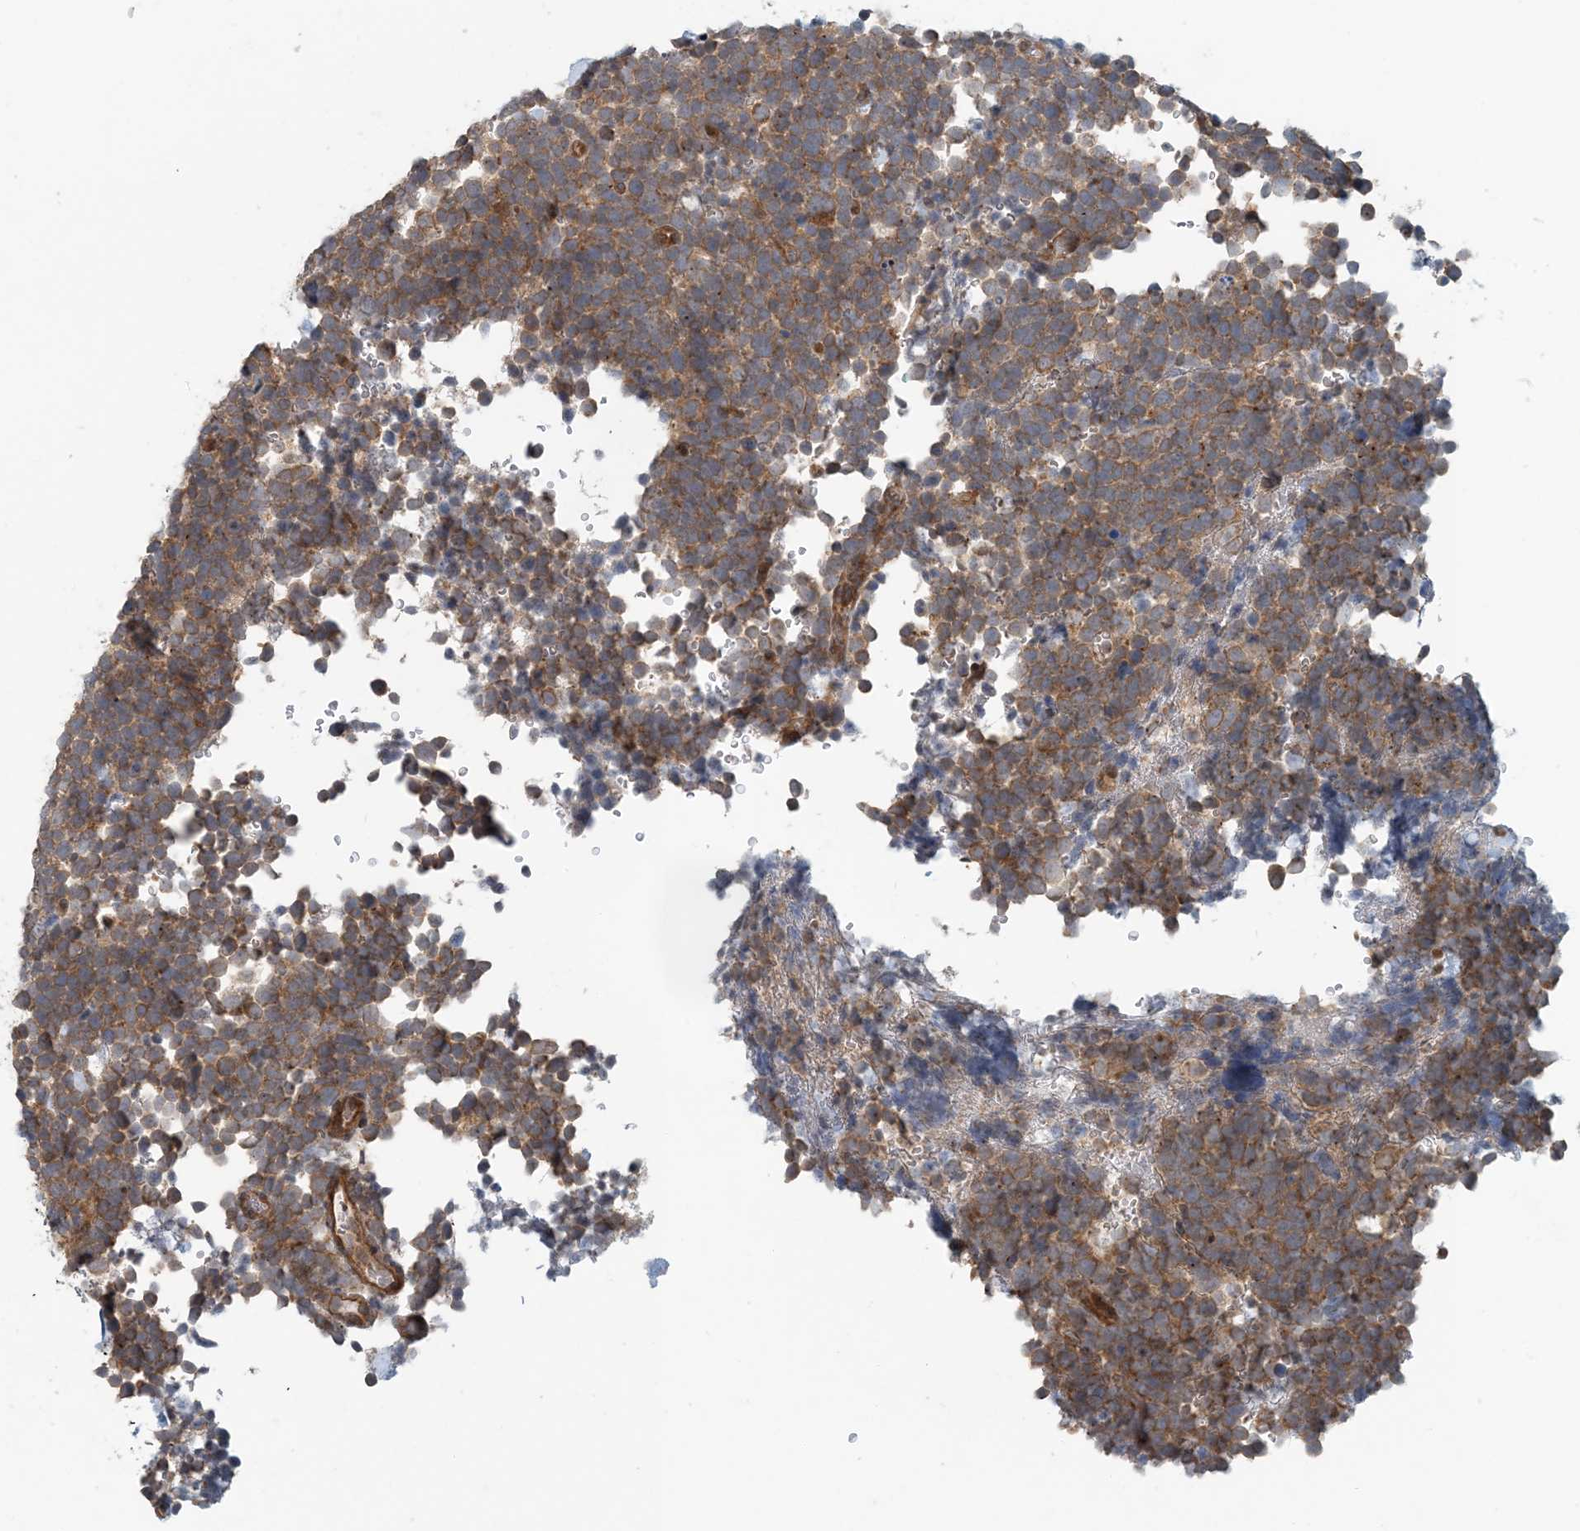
{"staining": {"intensity": "moderate", "quantity": ">75%", "location": "cytoplasmic/membranous"}, "tissue": "urothelial cancer", "cell_type": "Tumor cells", "image_type": "cancer", "snomed": [{"axis": "morphology", "description": "Urothelial carcinoma, High grade"}, {"axis": "topography", "description": "Urinary bladder"}], "caption": "Approximately >75% of tumor cells in human urothelial carcinoma (high-grade) demonstrate moderate cytoplasmic/membranous protein staining as visualized by brown immunohistochemical staining.", "gene": "ATP13A2", "patient": {"sex": "female", "age": 82}}